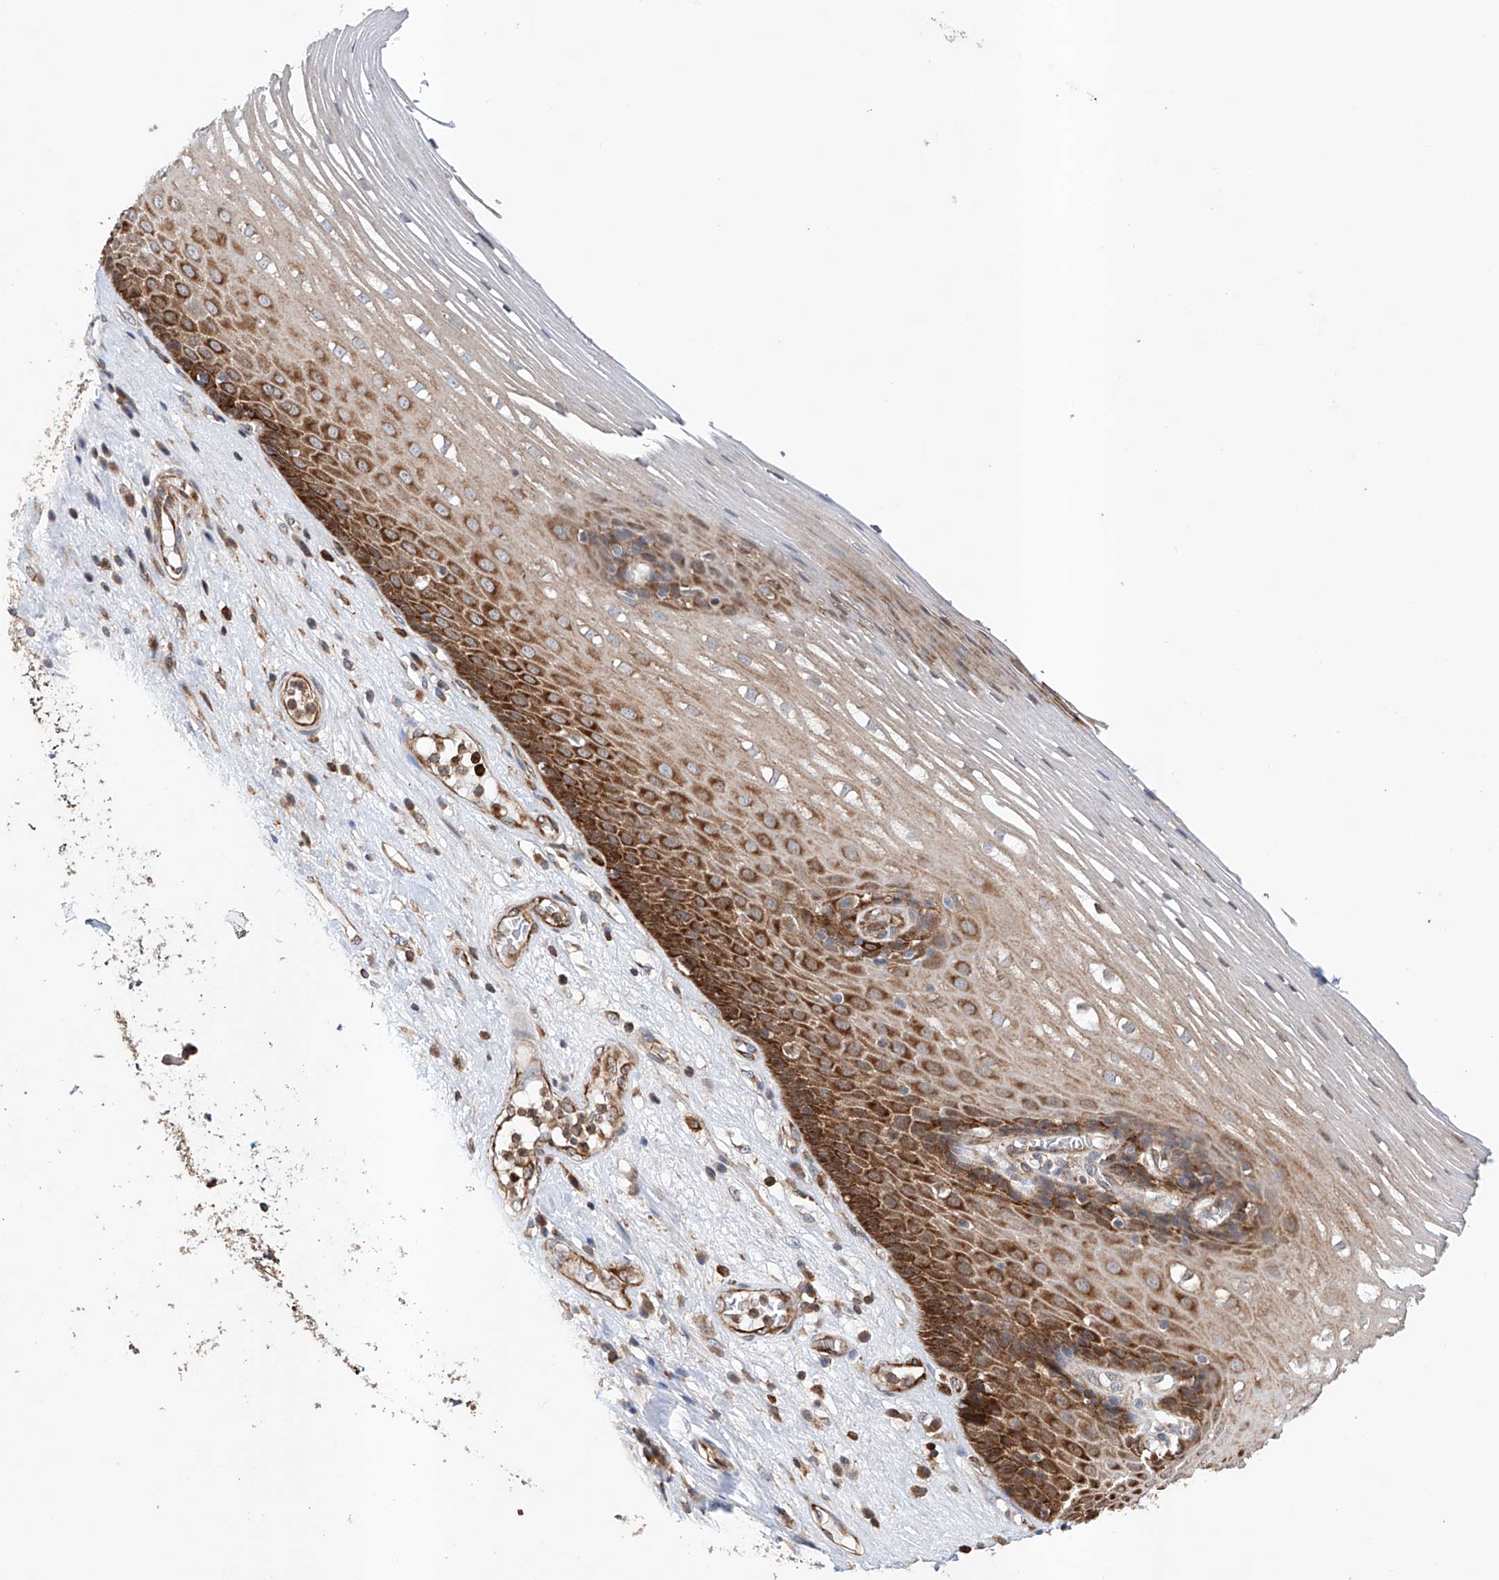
{"staining": {"intensity": "strong", "quantity": ">75%", "location": "cytoplasmic/membranous"}, "tissue": "esophagus", "cell_type": "Squamous epithelial cells", "image_type": "normal", "snomed": [{"axis": "morphology", "description": "Normal tissue, NOS"}, {"axis": "topography", "description": "Esophagus"}], "caption": "Immunohistochemical staining of benign human esophagus reveals strong cytoplasmic/membranous protein staining in about >75% of squamous epithelial cells.", "gene": "TIMM23", "patient": {"sex": "male", "age": 62}}